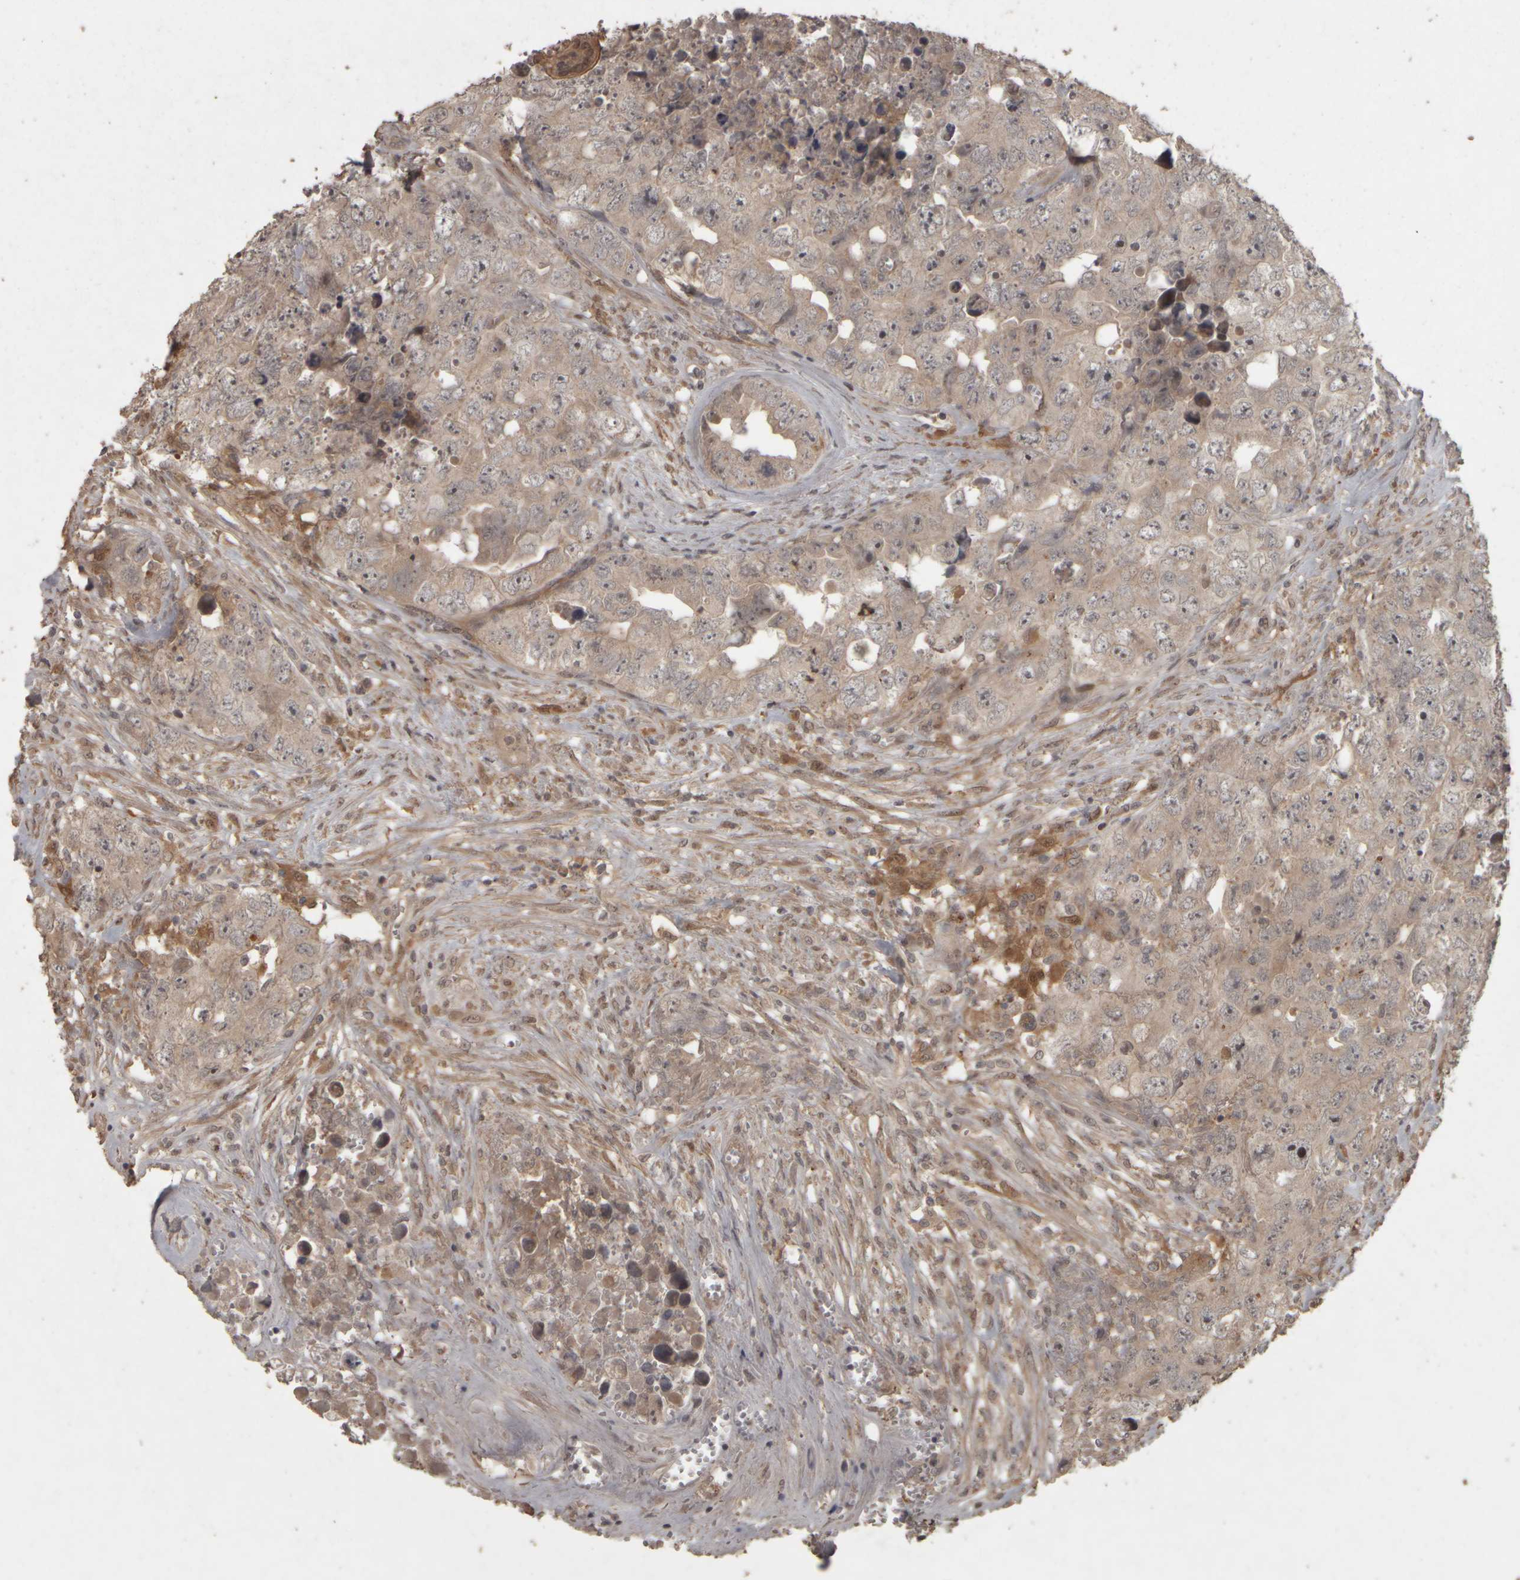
{"staining": {"intensity": "weak", "quantity": "<25%", "location": "cytoplasmic/membranous"}, "tissue": "testis cancer", "cell_type": "Tumor cells", "image_type": "cancer", "snomed": [{"axis": "morphology", "description": "Seminoma, NOS"}, {"axis": "morphology", "description": "Carcinoma, Embryonal, NOS"}, {"axis": "topography", "description": "Testis"}], "caption": "DAB immunohistochemical staining of human testis cancer shows no significant staining in tumor cells. (Brightfield microscopy of DAB (3,3'-diaminobenzidine) immunohistochemistry at high magnification).", "gene": "ACO1", "patient": {"sex": "male", "age": 43}}